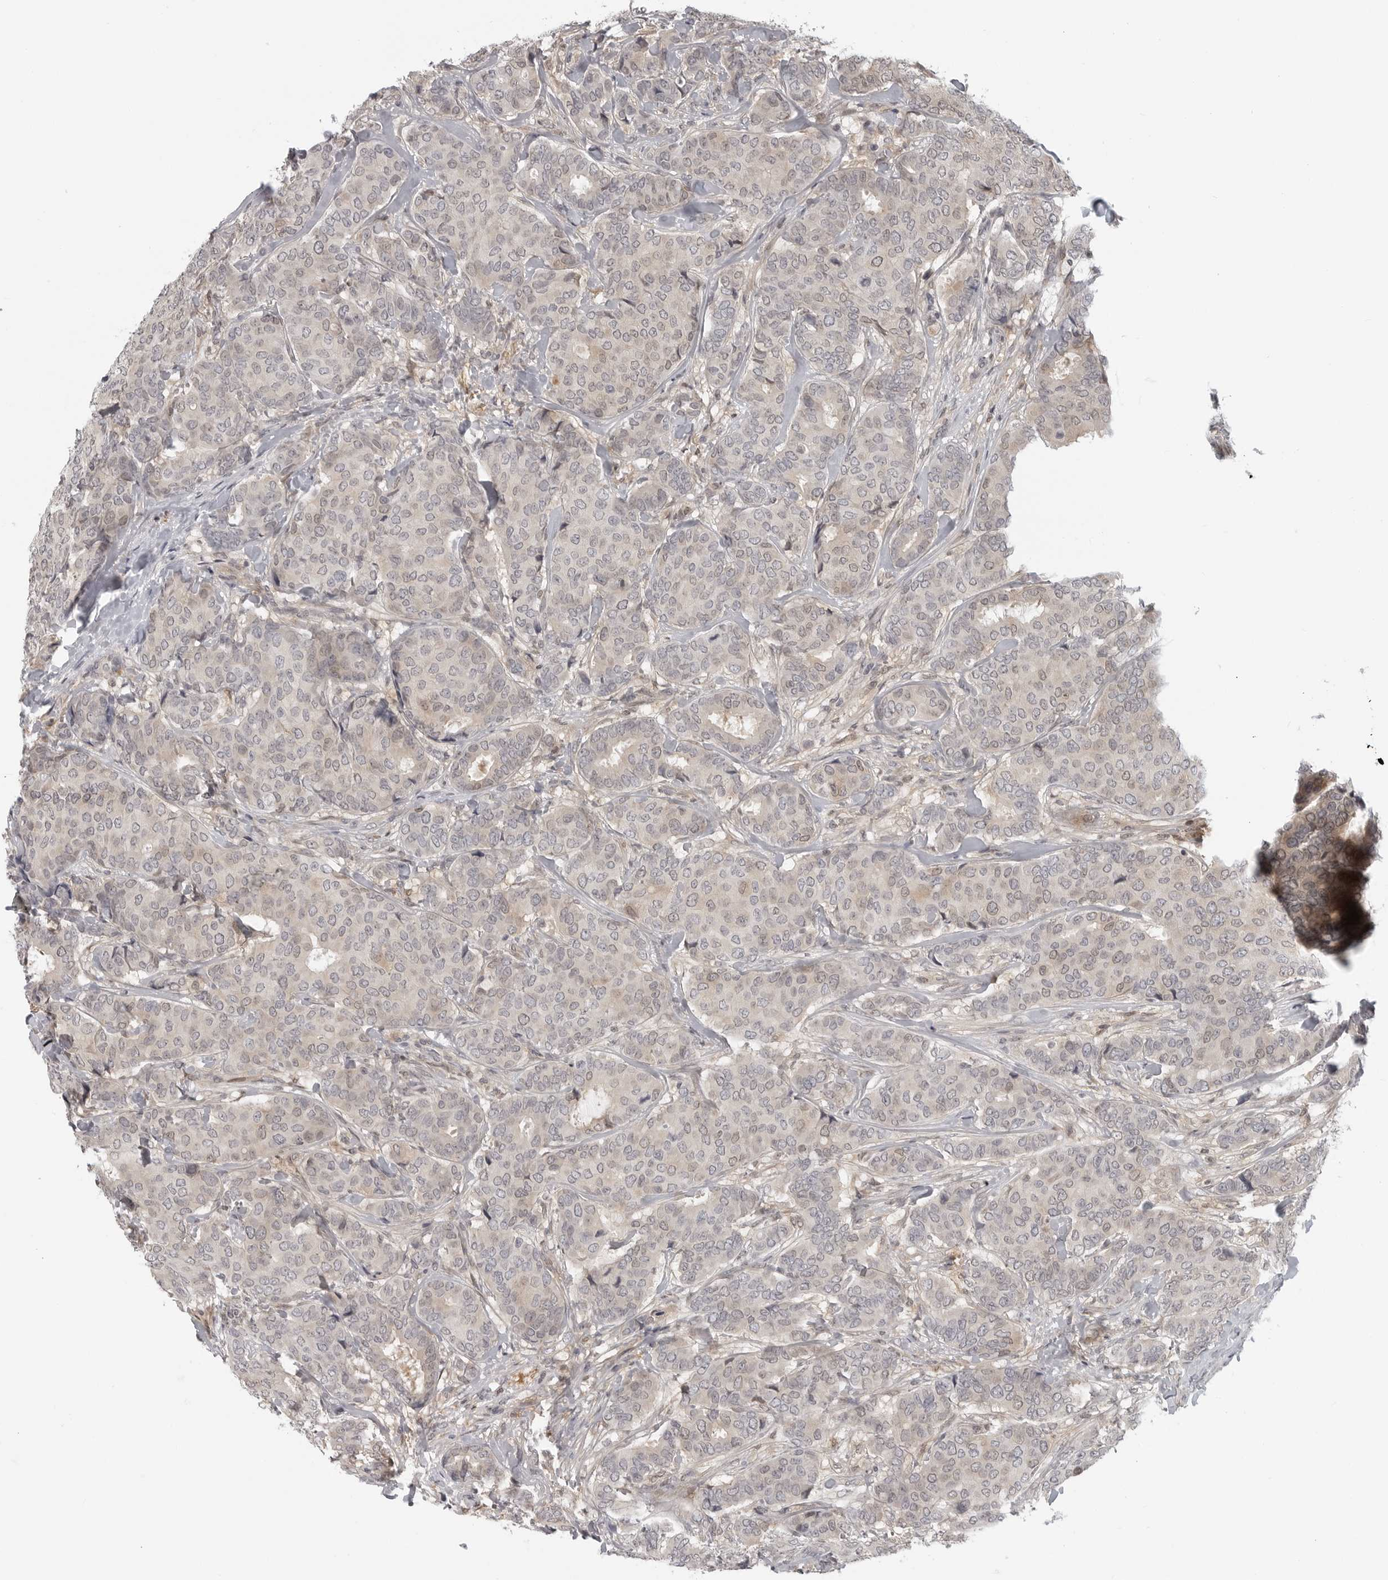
{"staining": {"intensity": "weak", "quantity": "<25%", "location": "cytoplasmic/membranous,nuclear"}, "tissue": "breast cancer", "cell_type": "Tumor cells", "image_type": "cancer", "snomed": [{"axis": "morphology", "description": "Duct carcinoma"}, {"axis": "topography", "description": "Breast"}], "caption": "Immunohistochemistry (IHC) micrograph of neoplastic tissue: invasive ductal carcinoma (breast) stained with DAB (3,3'-diaminobenzidine) displays no significant protein expression in tumor cells.", "gene": "CTIF", "patient": {"sex": "female", "age": 75}}